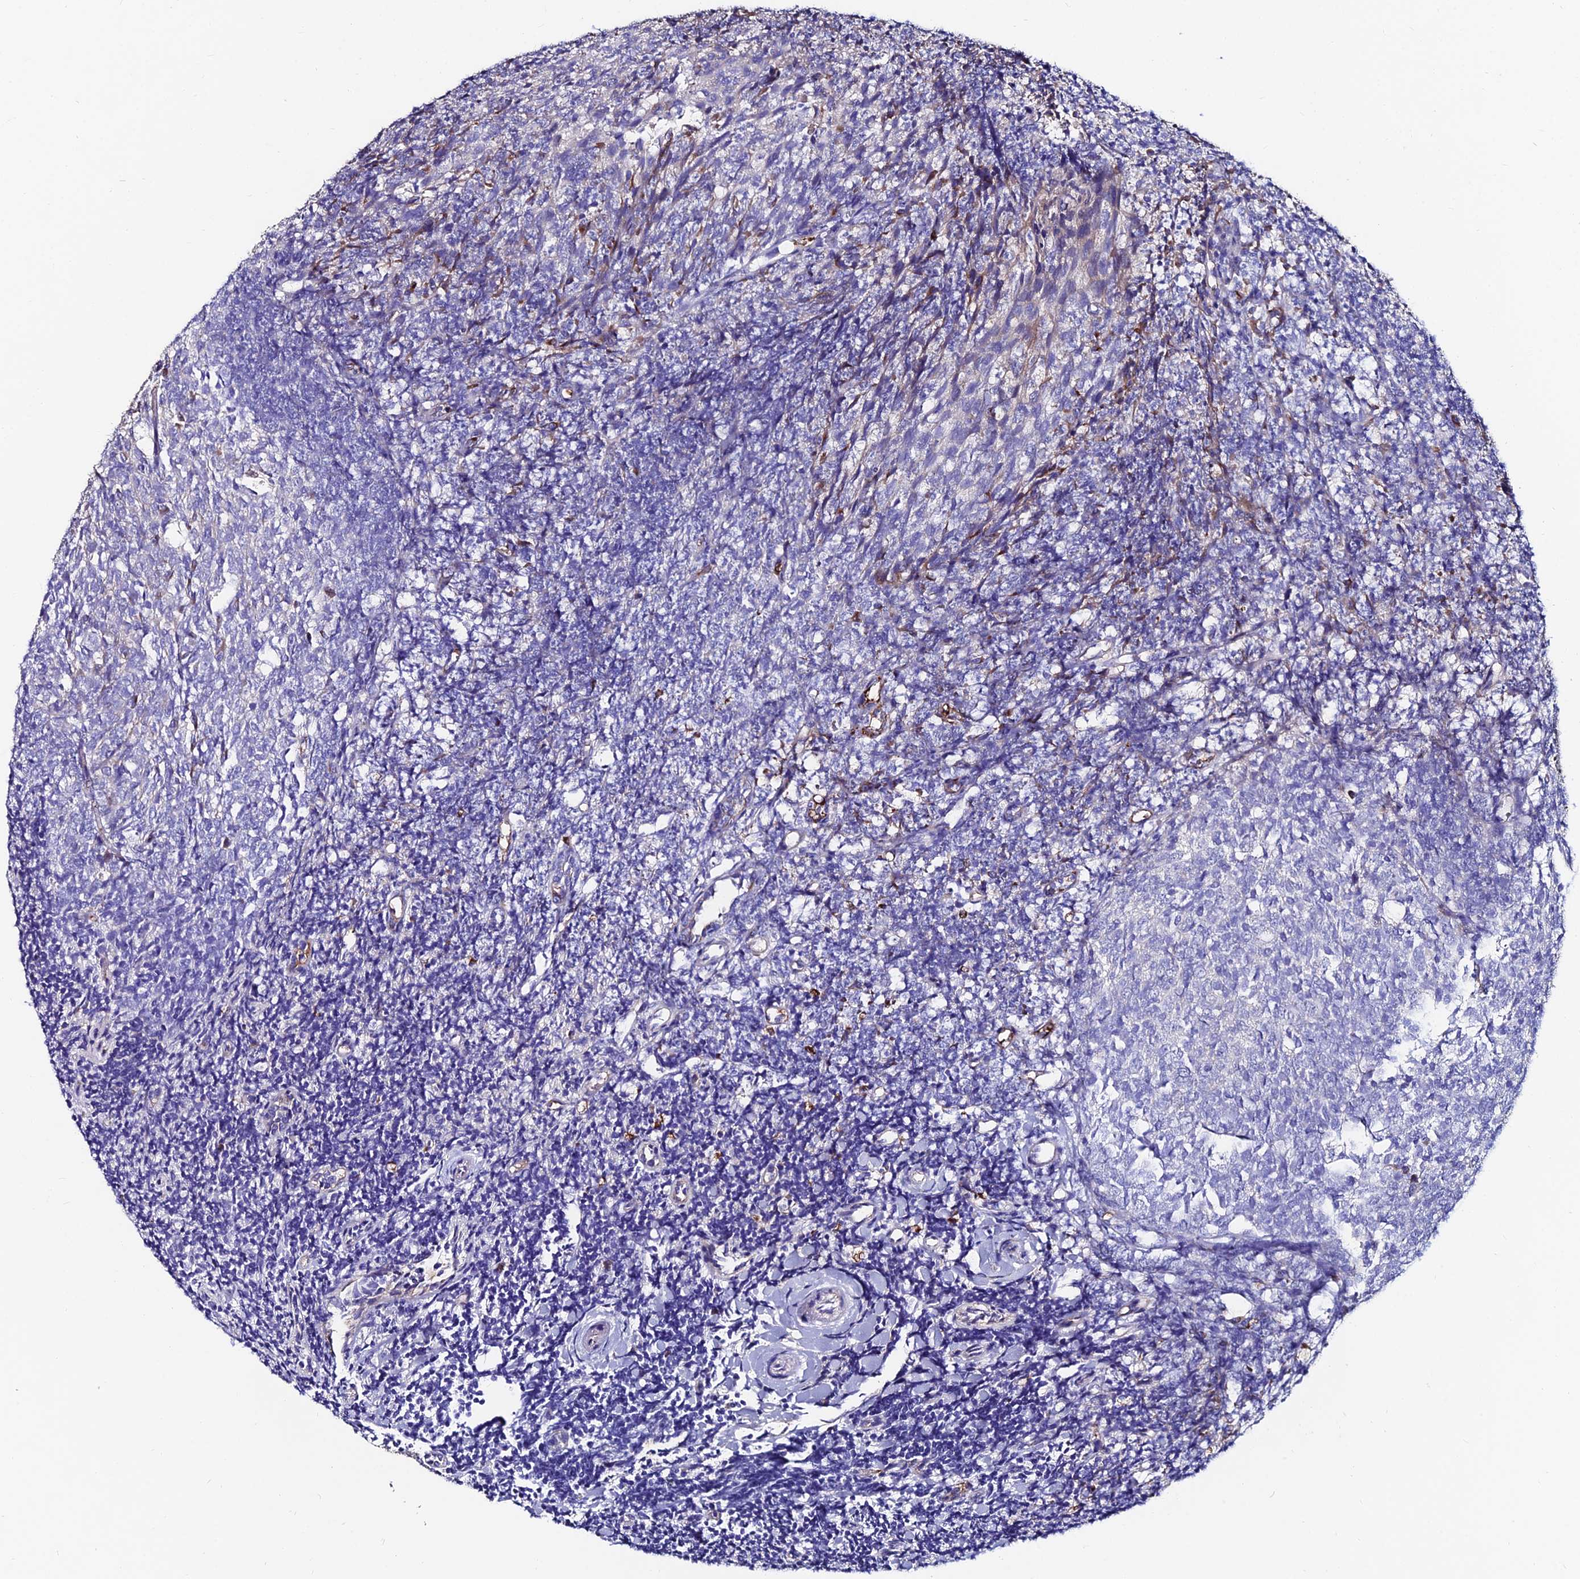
{"staining": {"intensity": "negative", "quantity": "none", "location": "none"}, "tissue": "tonsil", "cell_type": "Germinal center cells", "image_type": "normal", "snomed": [{"axis": "morphology", "description": "Normal tissue, NOS"}, {"axis": "topography", "description": "Tonsil"}], "caption": "This is an IHC image of benign tonsil. There is no expression in germinal center cells.", "gene": "SLC25A16", "patient": {"sex": "female", "age": 10}}